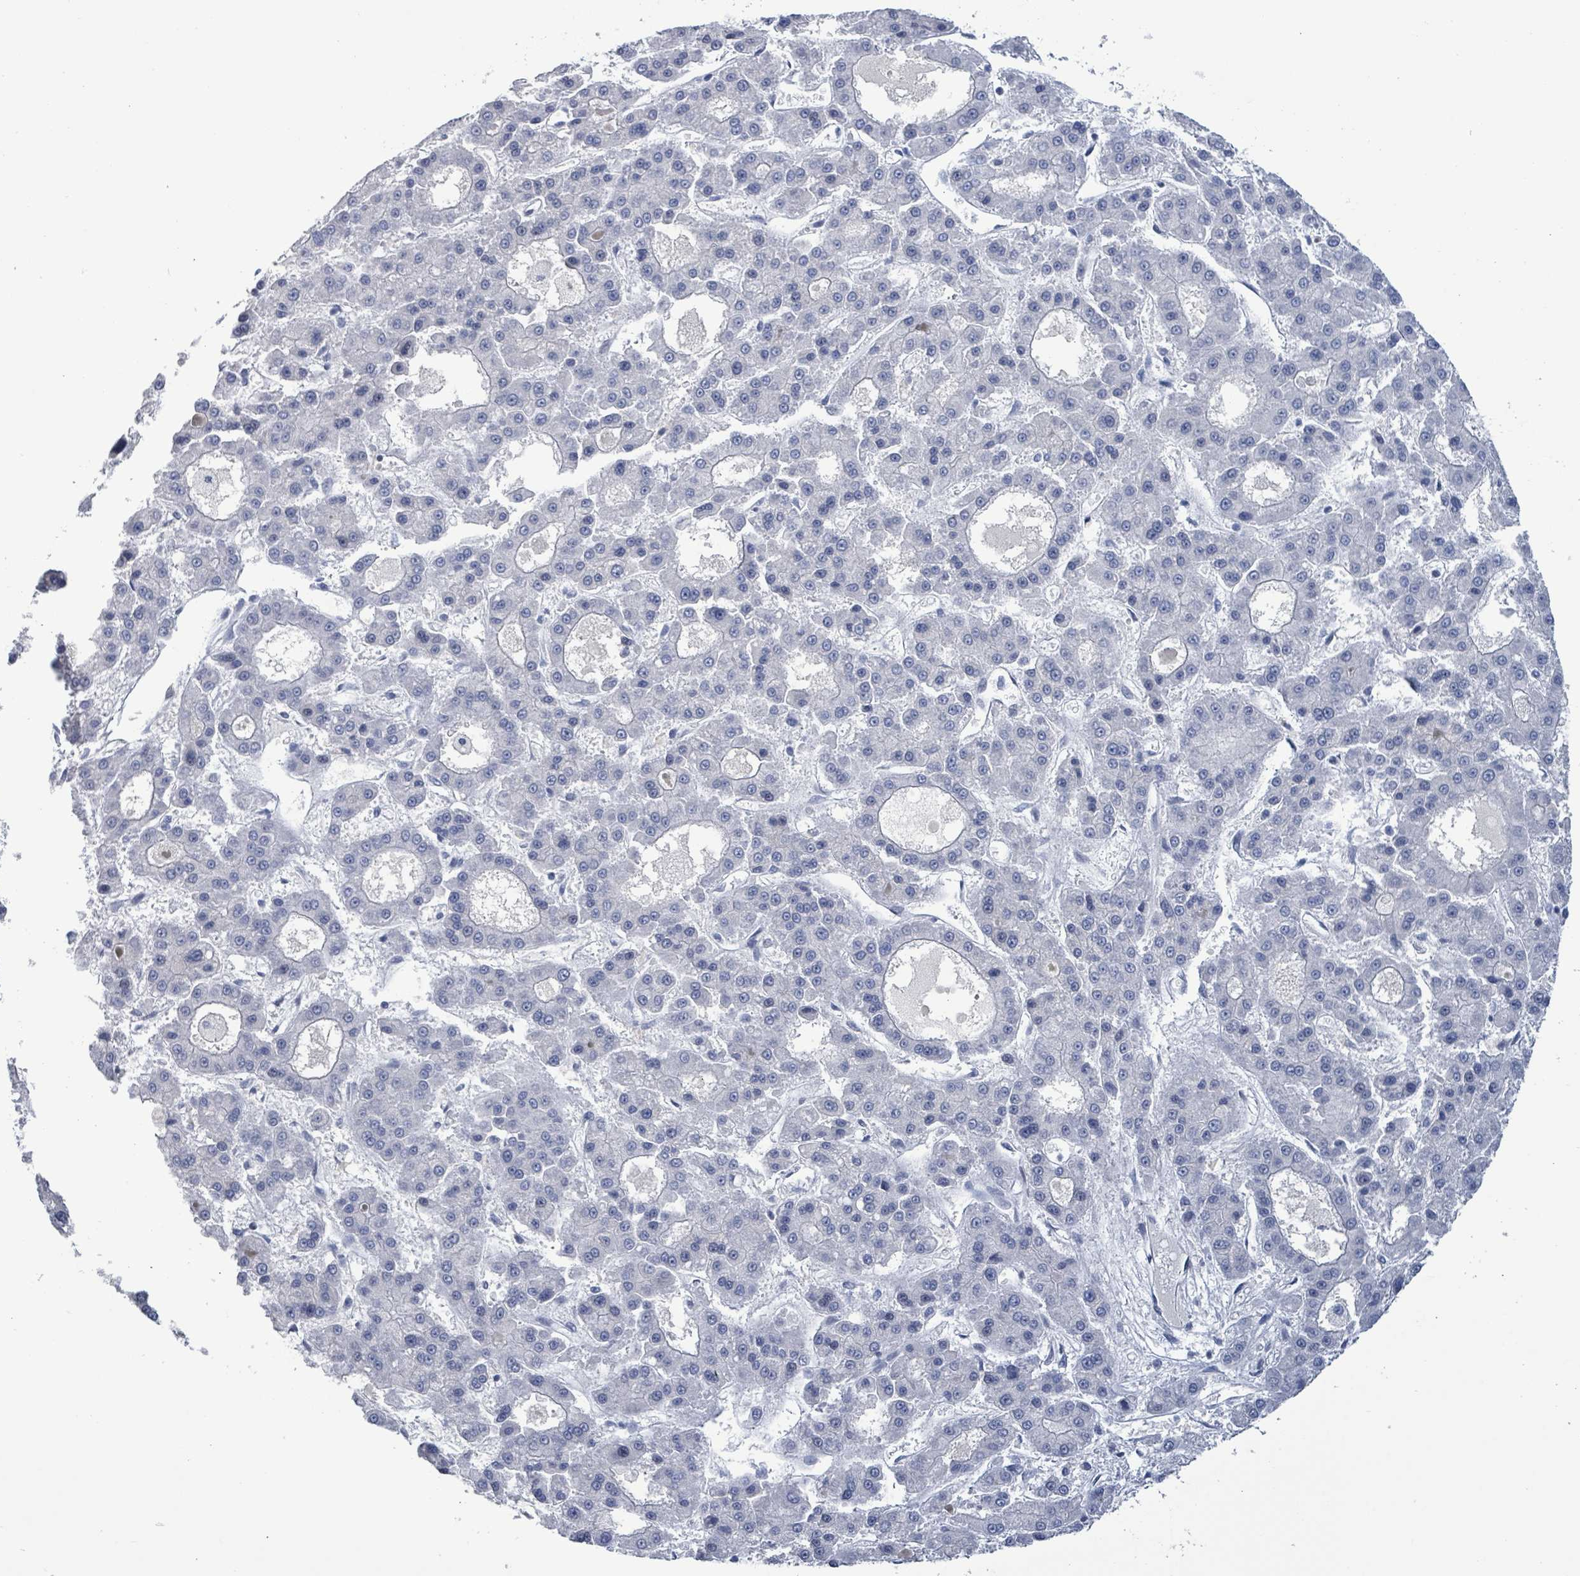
{"staining": {"intensity": "negative", "quantity": "none", "location": "none"}, "tissue": "liver cancer", "cell_type": "Tumor cells", "image_type": "cancer", "snomed": [{"axis": "morphology", "description": "Carcinoma, Hepatocellular, NOS"}, {"axis": "topography", "description": "Liver"}], "caption": "This is an immunohistochemistry (IHC) image of human hepatocellular carcinoma (liver). There is no expression in tumor cells.", "gene": "NTN3", "patient": {"sex": "male", "age": 70}}